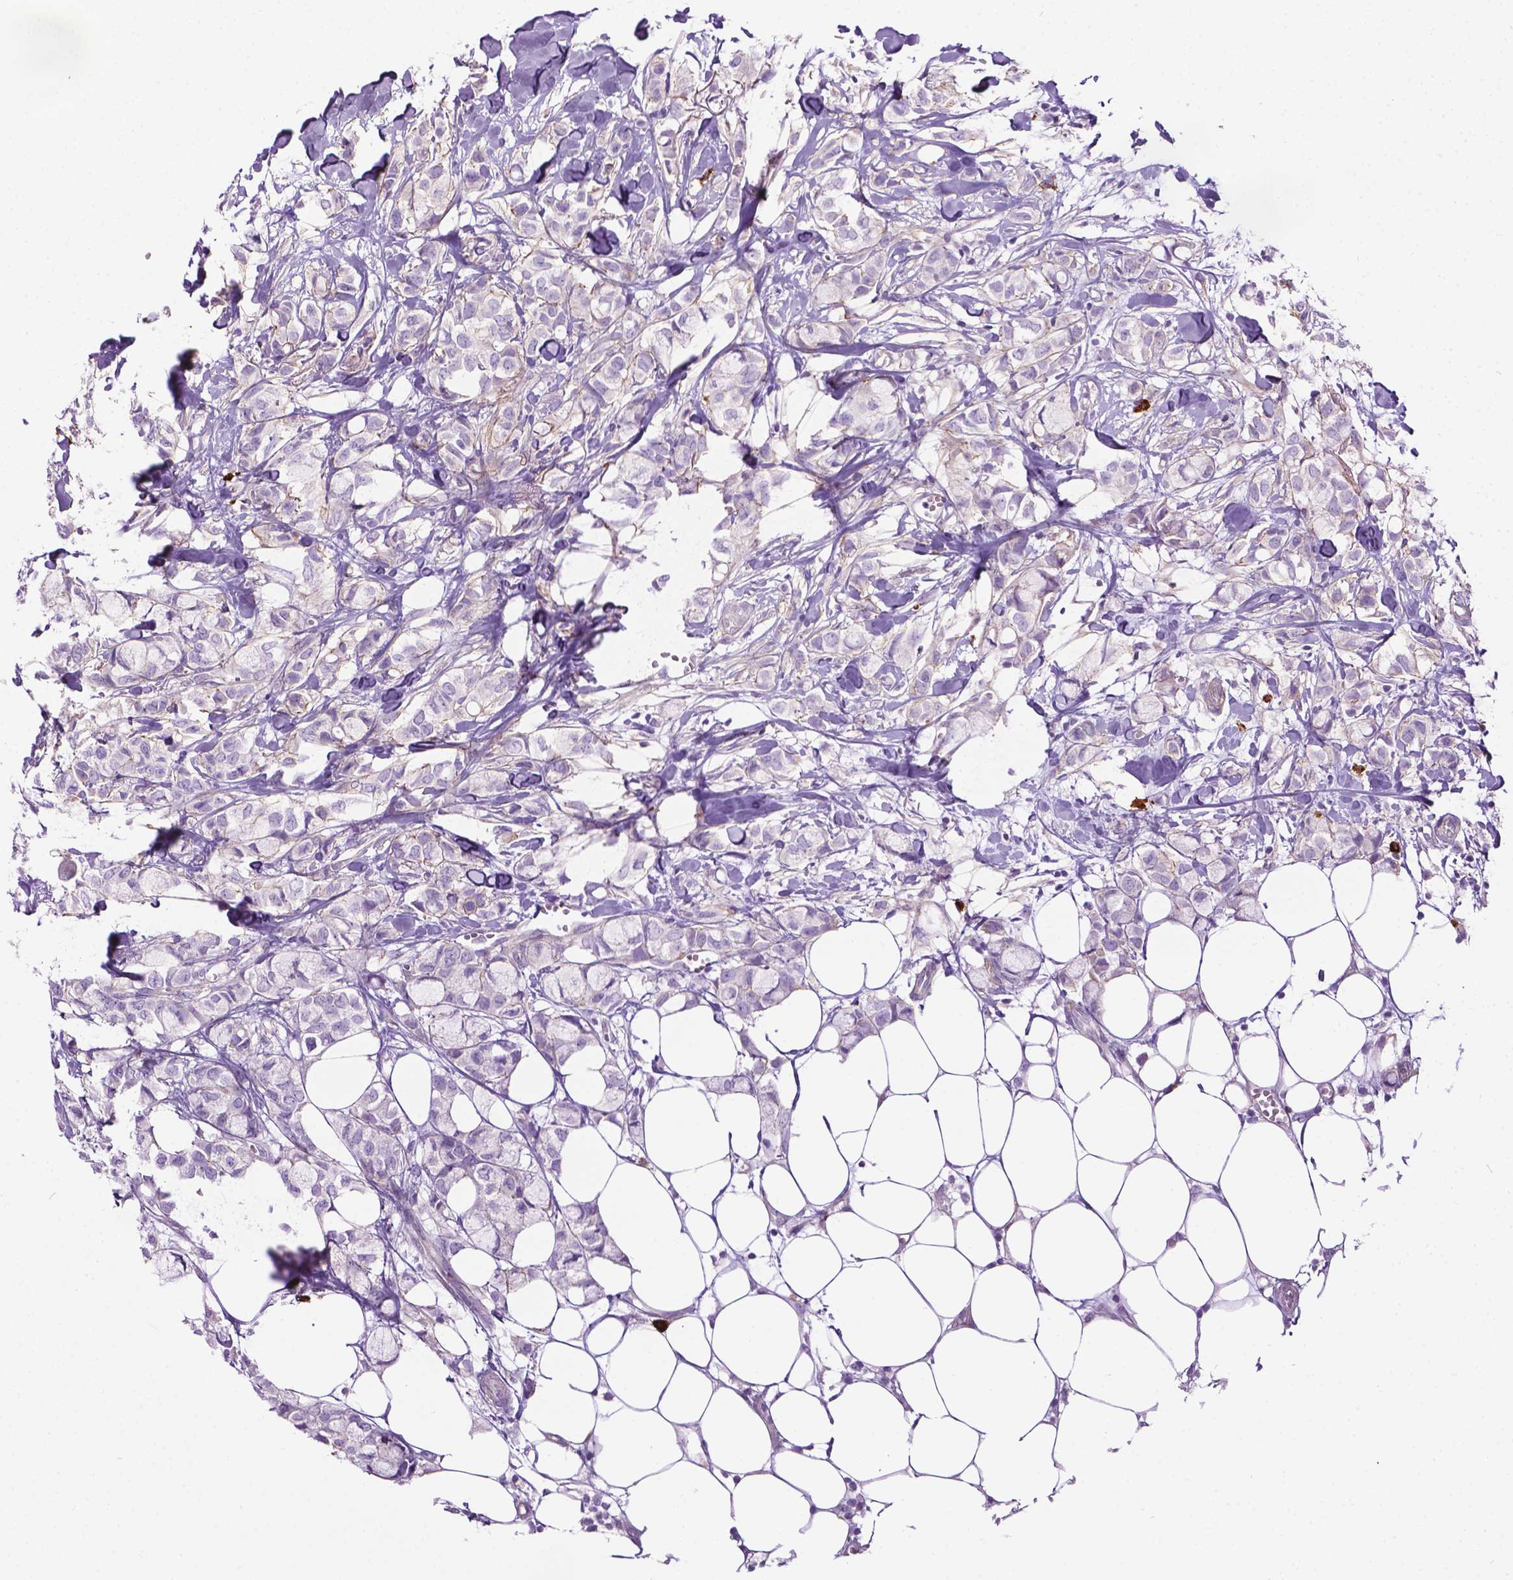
{"staining": {"intensity": "negative", "quantity": "none", "location": "none"}, "tissue": "breast cancer", "cell_type": "Tumor cells", "image_type": "cancer", "snomed": [{"axis": "morphology", "description": "Duct carcinoma"}, {"axis": "topography", "description": "Breast"}], "caption": "Image shows no significant protein staining in tumor cells of breast cancer. The staining was performed using DAB to visualize the protein expression in brown, while the nuclei were stained in blue with hematoxylin (Magnification: 20x).", "gene": "SPECC1L", "patient": {"sex": "female", "age": 85}}